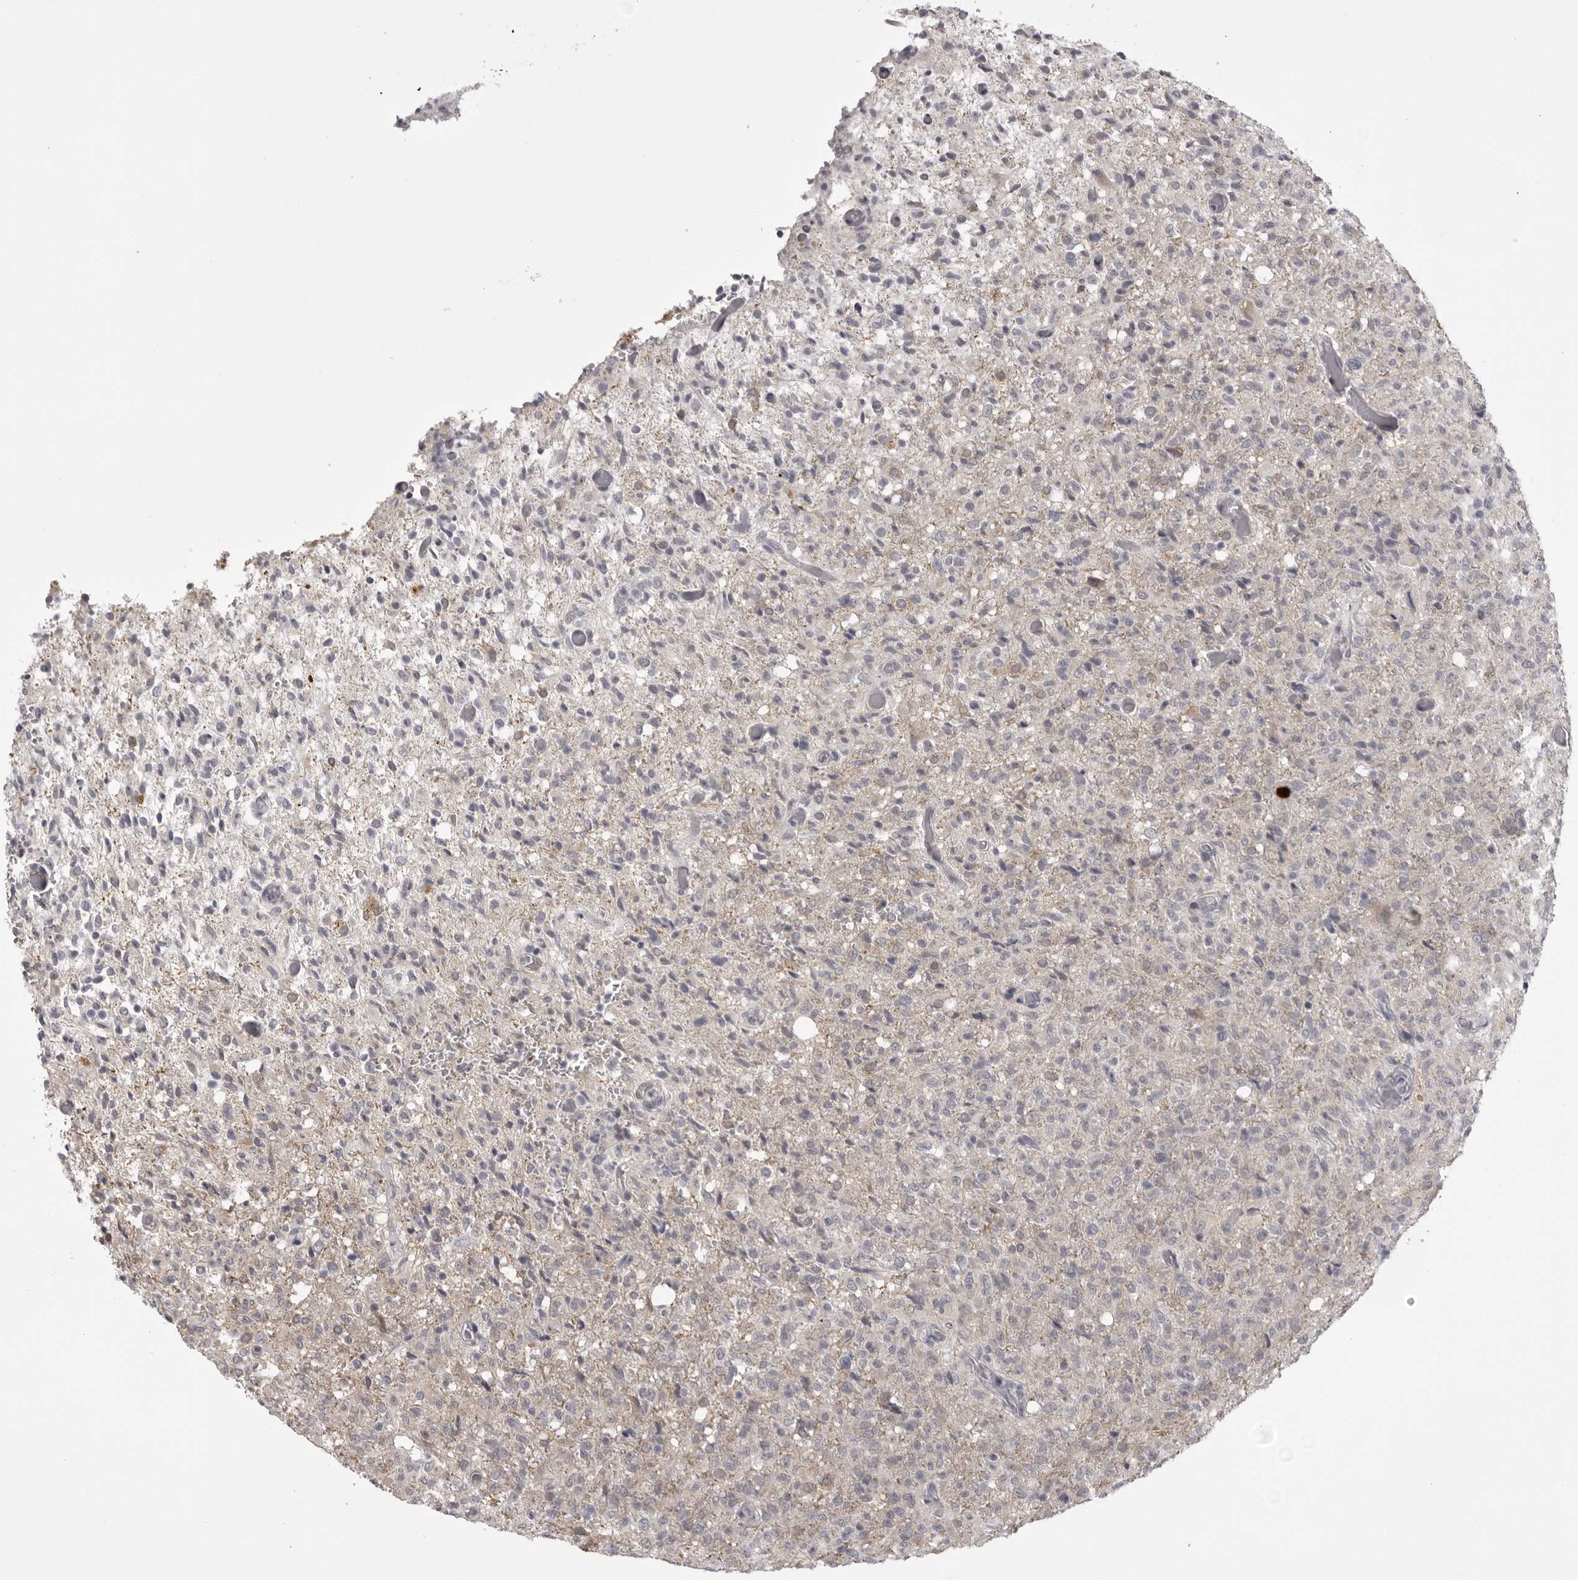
{"staining": {"intensity": "weak", "quantity": "<25%", "location": "cytoplasmic/membranous"}, "tissue": "glioma", "cell_type": "Tumor cells", "image_type": "cancer", "snomed": [{"axis": "morphology", "description": "Glioma, malignant, High grade"}, {"axis": "topography", "description": "Brain"}], "caption": "This image is of malignant glioma (high-grade) stained with IHC to label a protein in brown with the nuclei are counter-stained blue. There is no expression in tumor cells. (Brightfield microscopy of DAB immunohistochemistry at high magnification).", "gene": "EPHA10", "patient": {"sex": "female", "age": 57}}